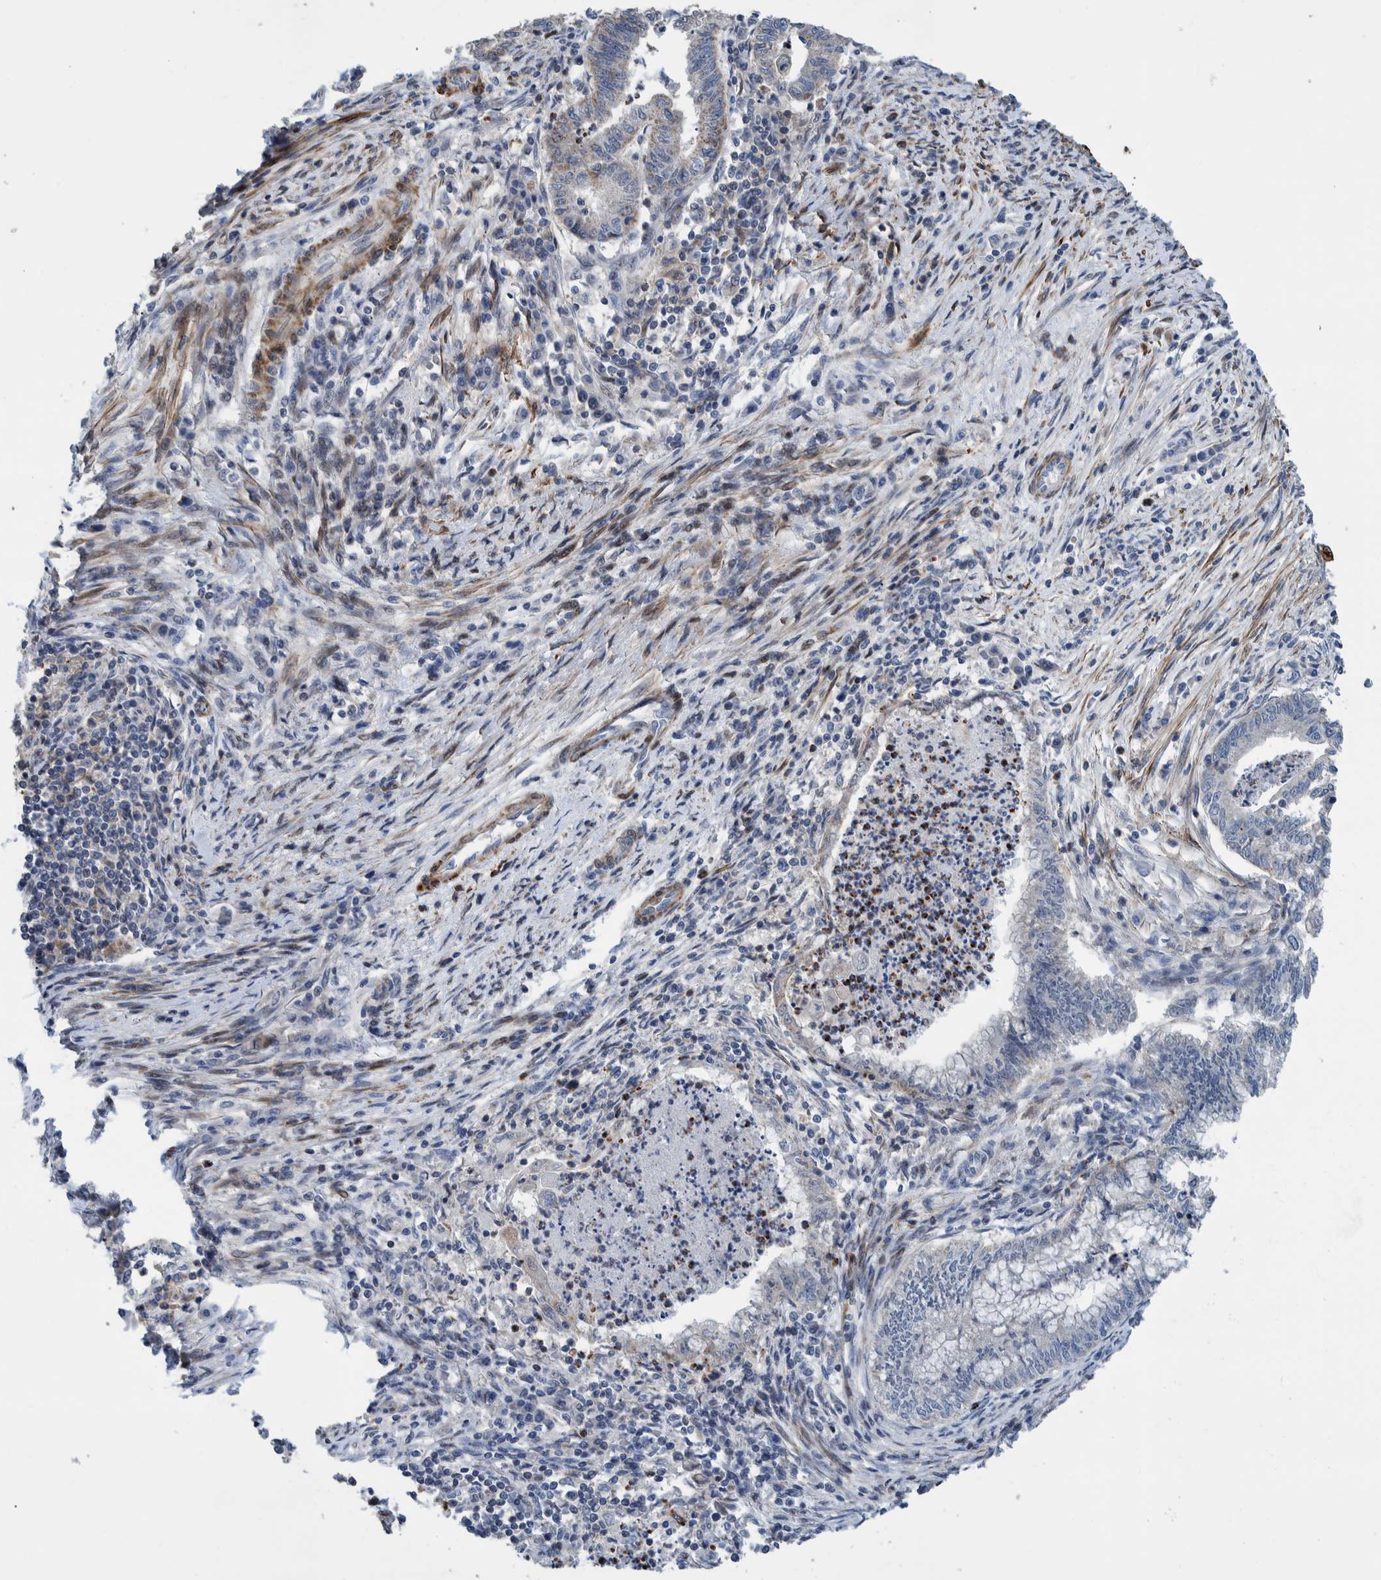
{"staining": {"intensity": "negative", "quantity": "none", "location": "none"}, "tissue": "endometrial cancer", "cell_type": "Tumor cells", "image_type": "cancer", "snomed": [{"axis": "morphology", "description": "Polyp, NOS"}, {"axis": "morphology", "description": "Adenocarcinoma, NOS"}, {"axis": "morphology", "description": "Adenoma, NOS"}, {"axis": "topography", "description": "Endometrium"}], "caption": "Photomicrograph shows no significant protein staining in tumor cells of endometrial cancer. (Brightfield microscopy of DAB immunohistochemistry (IHC) at high magnification).", "gene": "MKS1", "patient": {"sex": "female", "age": 79}}